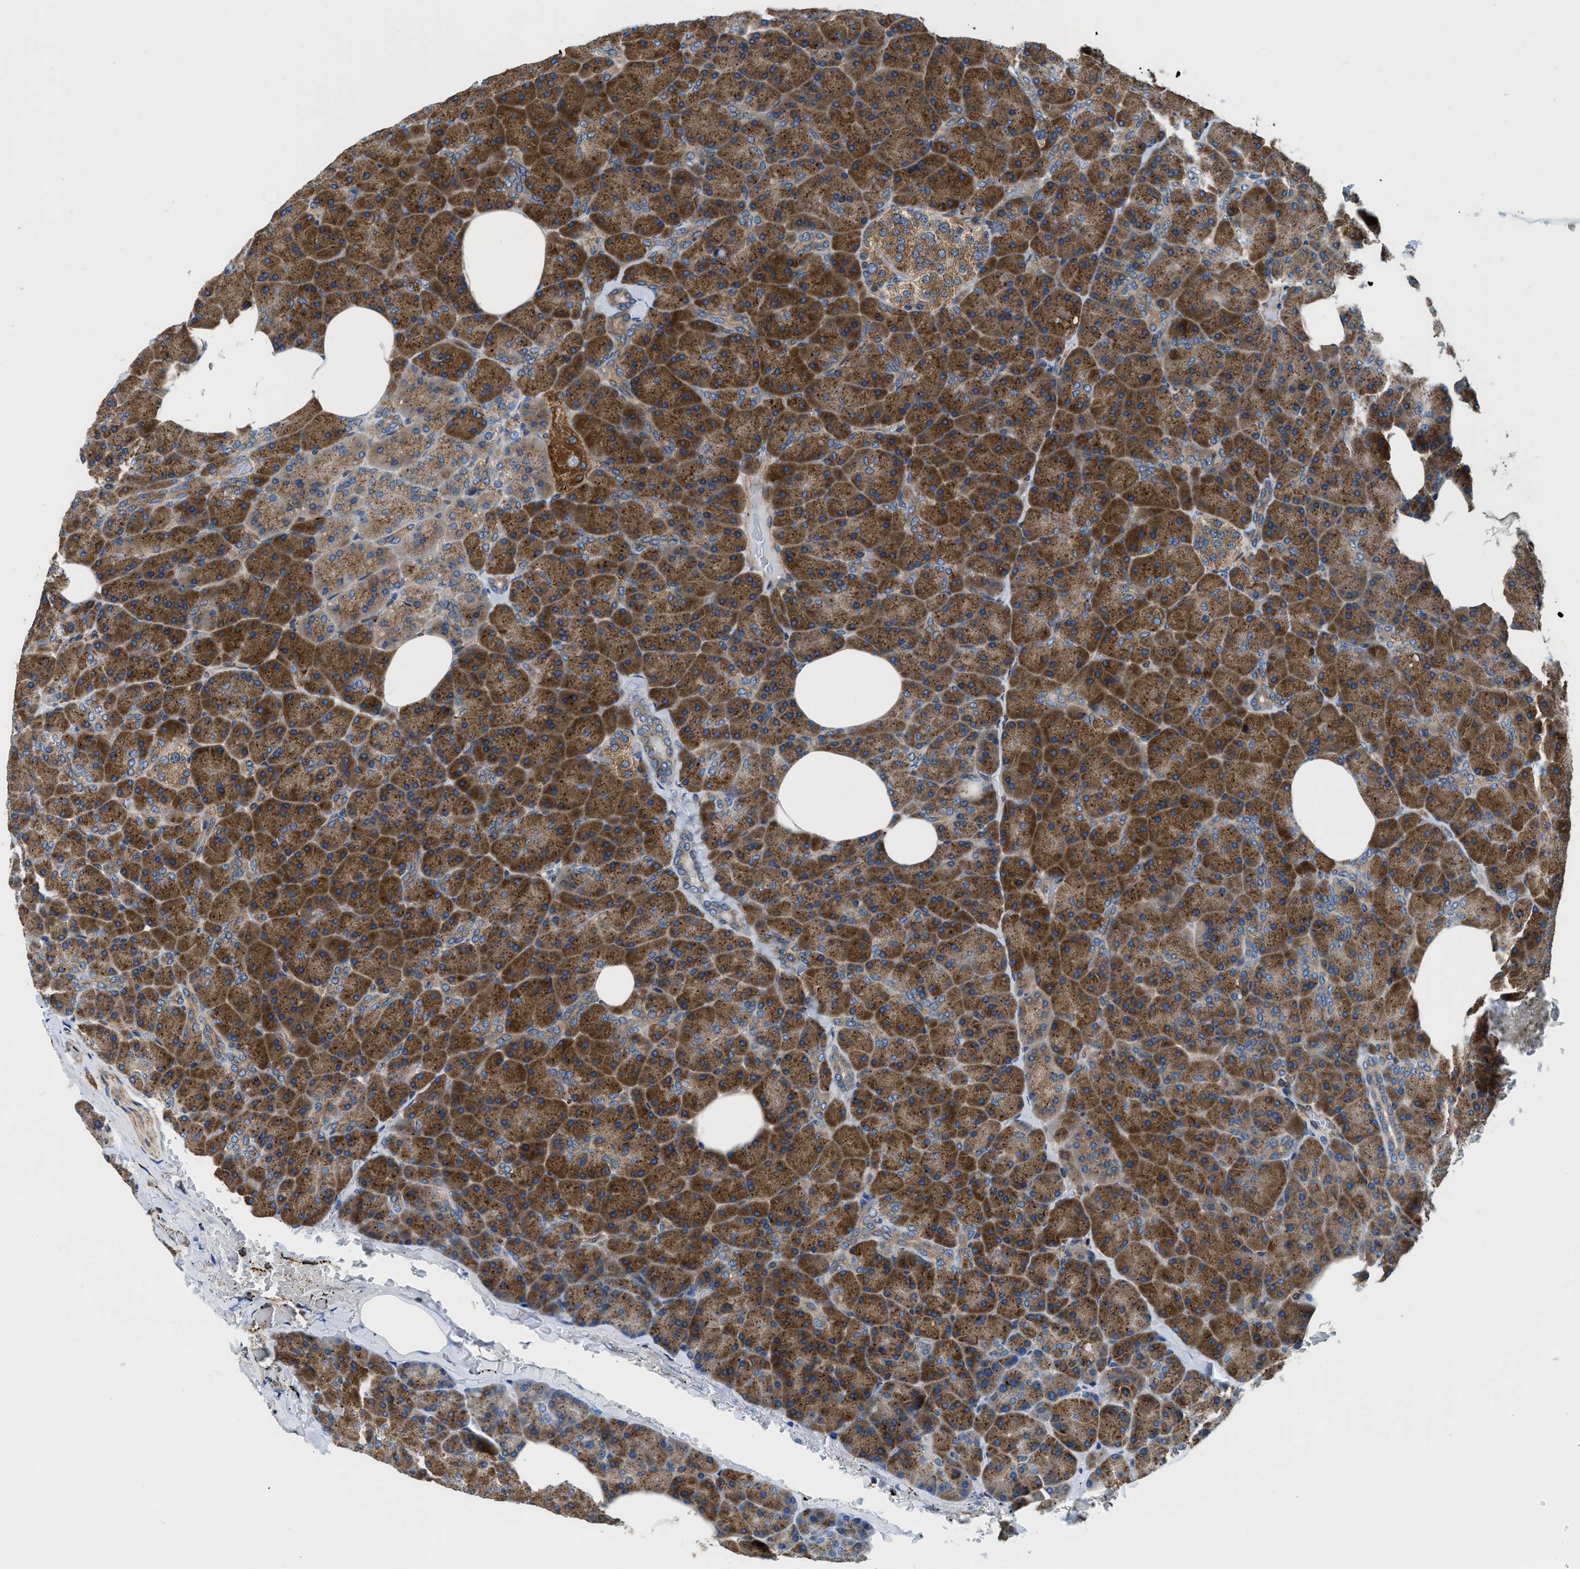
{"staining": {"intensity": "strong", "quantity": ">75%", "location": "cytoplasmic/membranous"}, "tissue": "pancreas", "cell_type": "Exocrine glandular cells", "image_type": "normal", "snomed": [{"axis": "morphology", "description": "Normal tissue, NOS"}, {"axis": "topography", "description": "Pancreas"}], "caption": "Pancreas stained with DAB (3,3'-diaminobenzidine) immunohistochemistry reveals high levels of strong cytoplasmic/membranous staining in about >75% of exocrine glandular cells. The protein is shown in brown color, while the nuclei are stained blue.", "gene": "HSD17B12", "patient": {"sex": "female", "age": 35}}